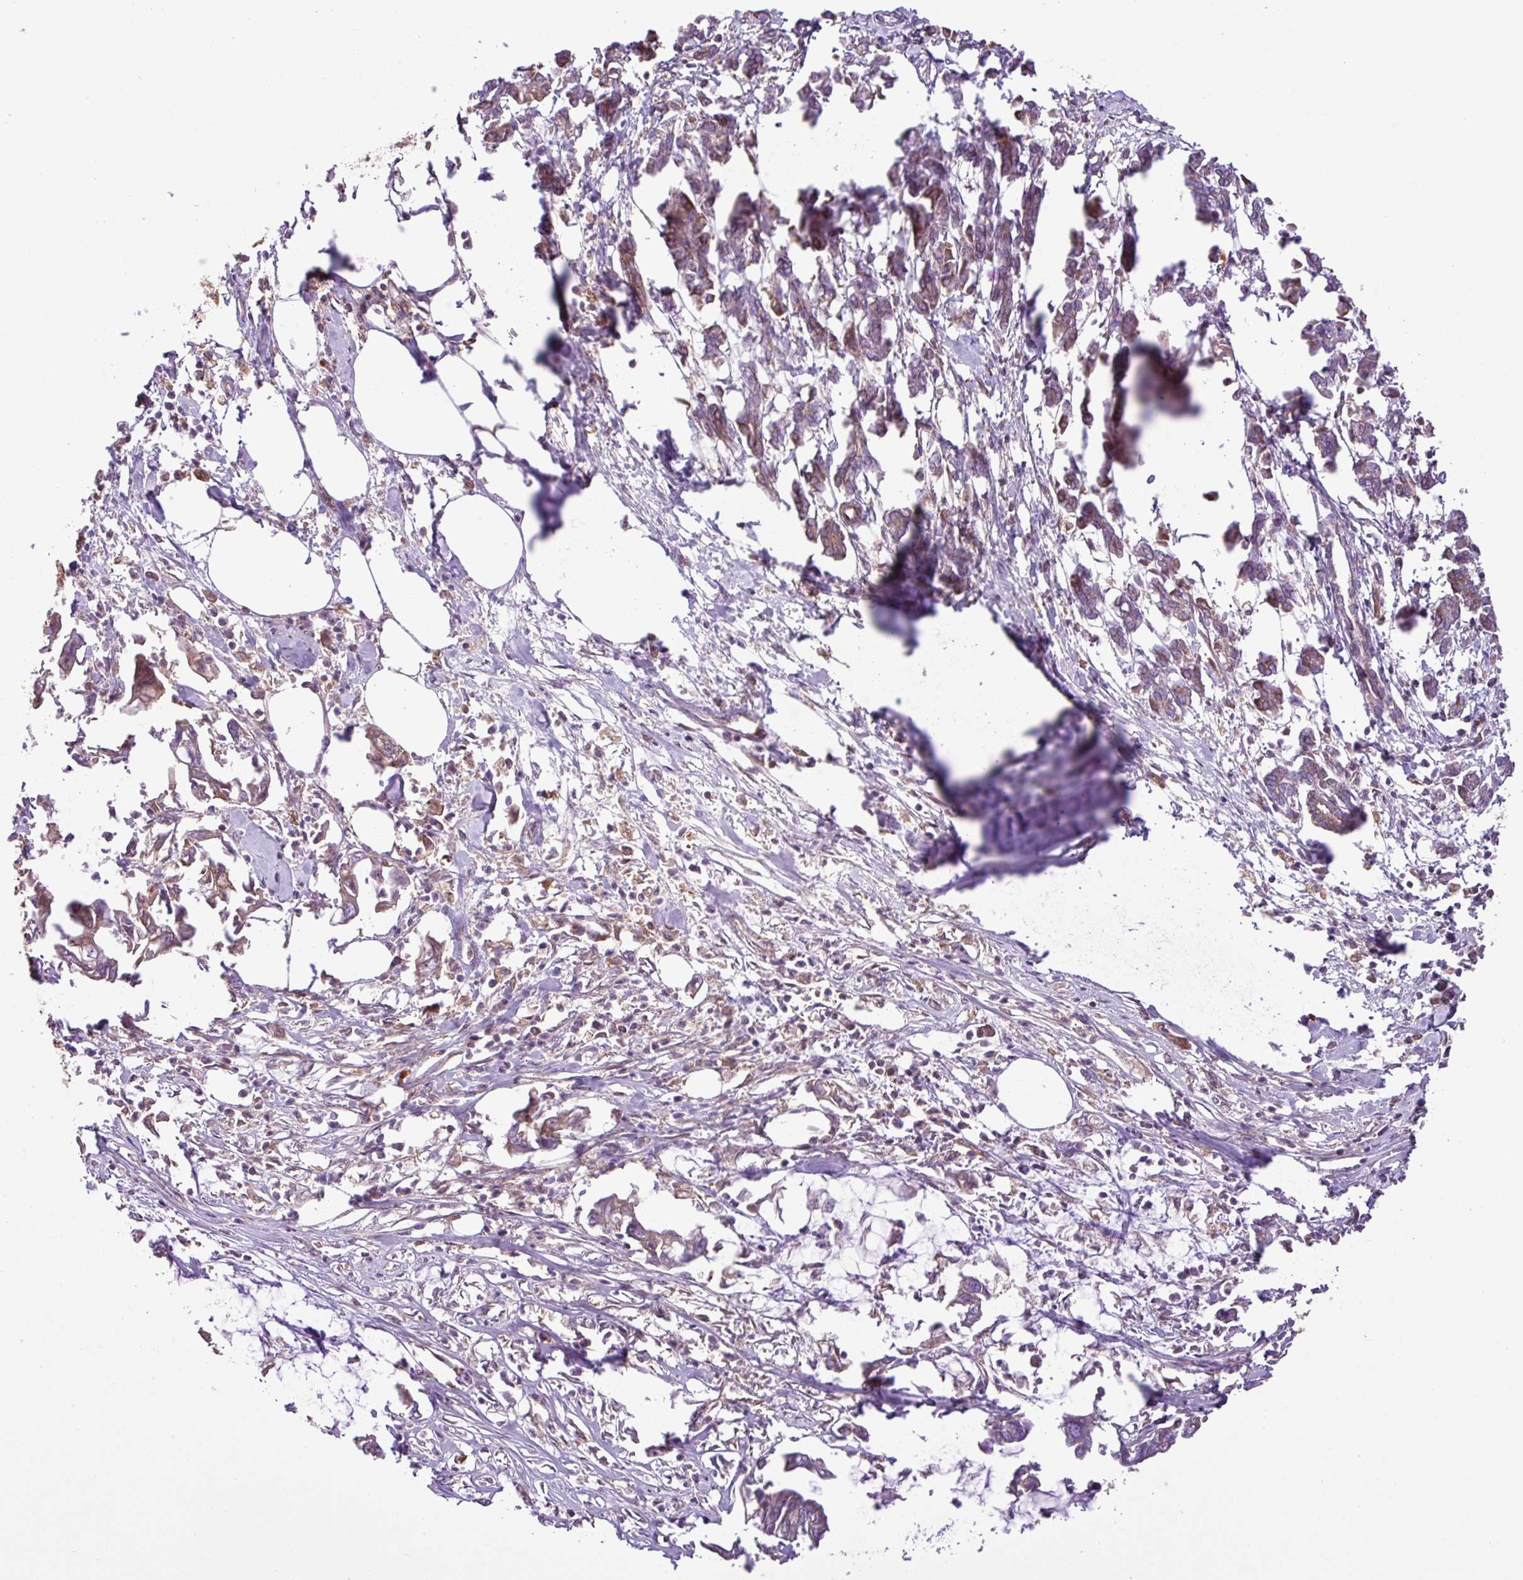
{"staining": {"intensity": "weak", "quantity": "<25%", "location": "cytoplasmic/membranous"}, "tissue": "pancreatic cancer", "cell_type": "Tumor cells", "image_type": "cancer", "snomed": [{"axis": "morphology", "description": "Adenocarcinoma, NOS"}, {"axis": "topography", "description": "Pancreas"}], "caption": "Tumor cells show no significant protein expression in pancreatic cancer (adenocarcinoma).", "gene": "ZNF266", "patient": {"sex": "male", "age": 61}}